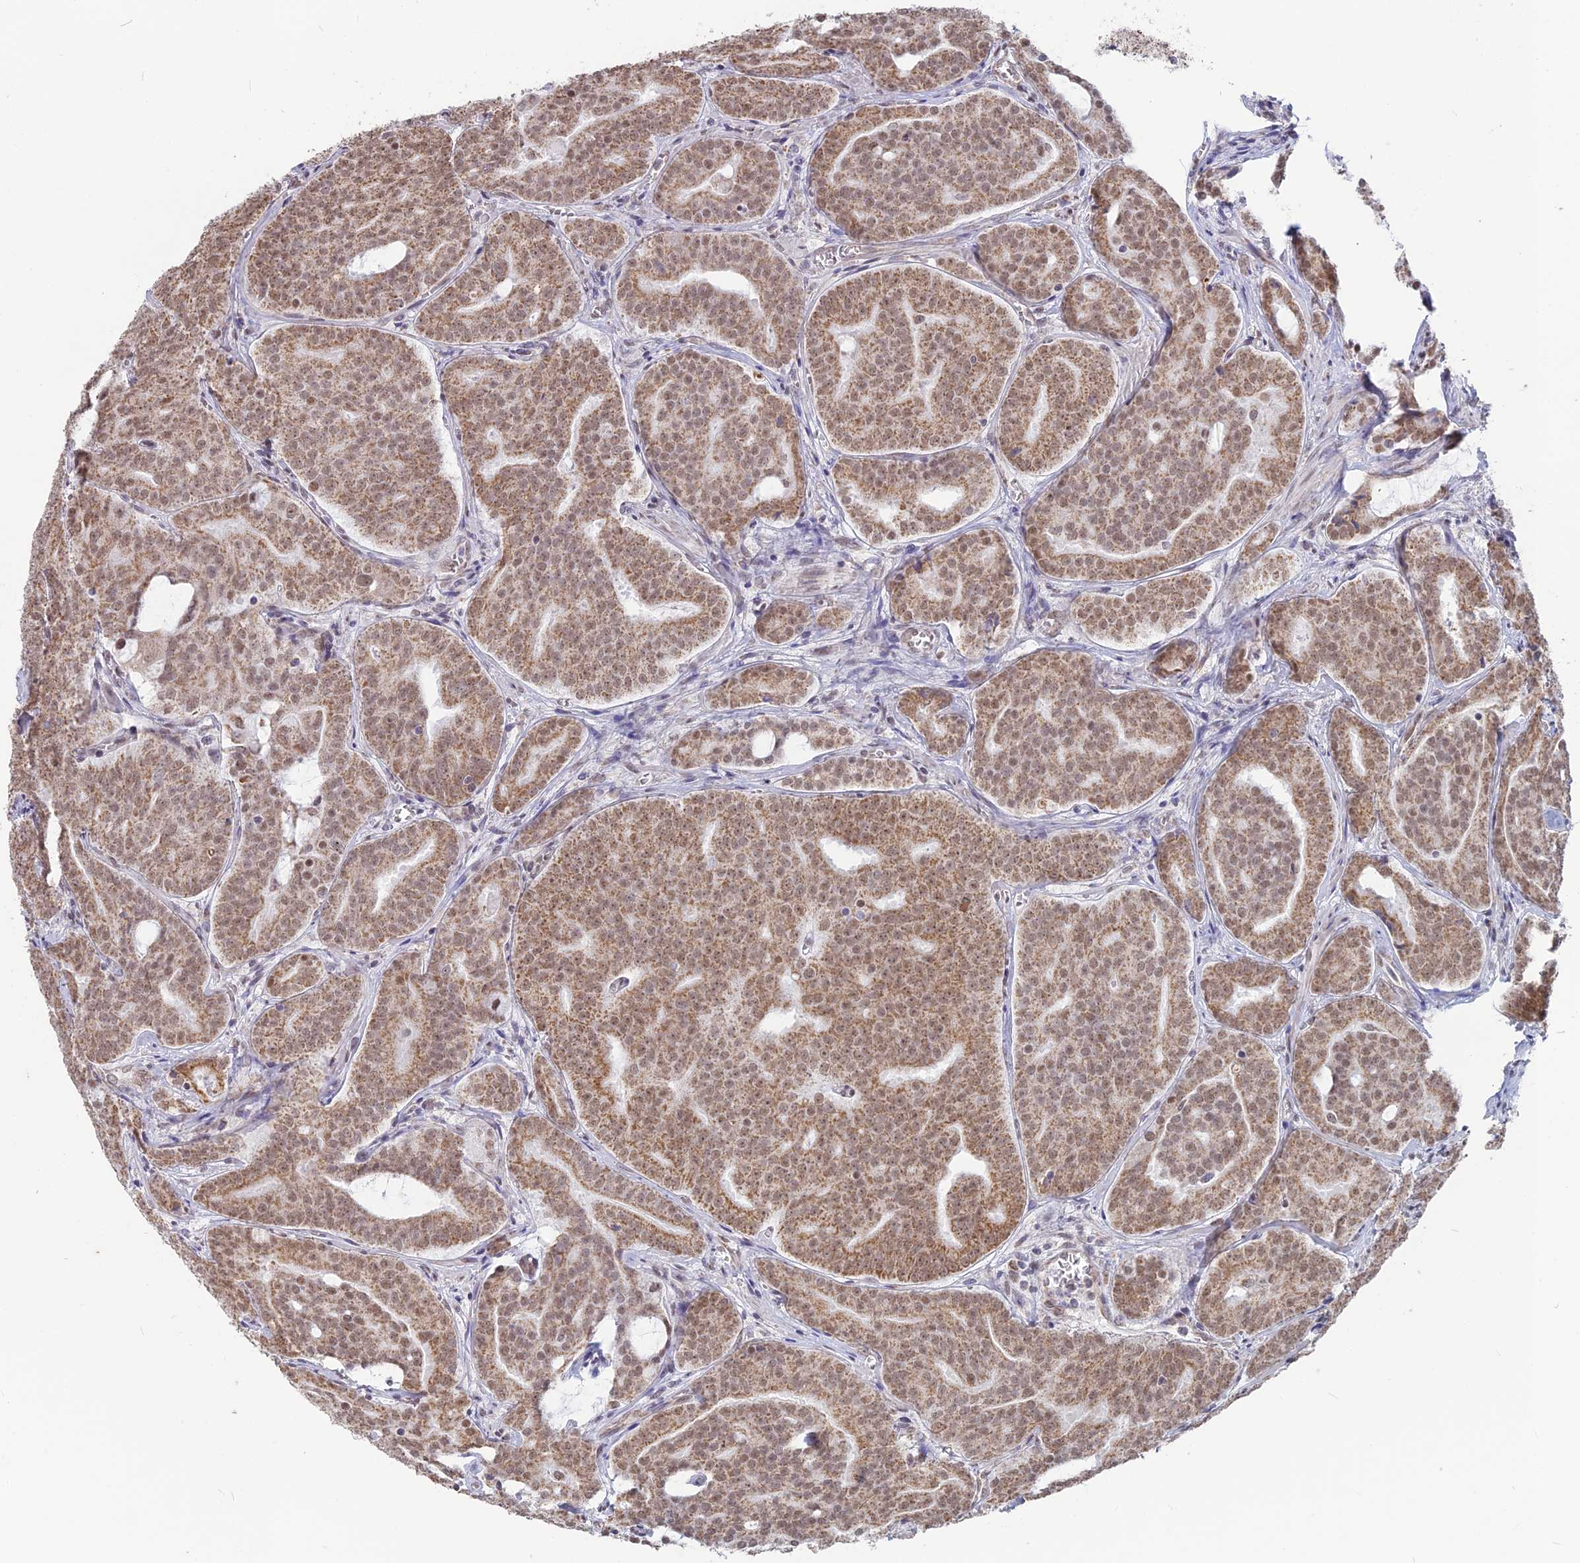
{"staining": {"intensity": "weak", "quantity": ">75%", "location": "cytoplasmic/membranous,nuclear"}, "tissue": "prostate cancer", "cell_type": "Tumor cells", "image_type": "cancer", "snomed": [{"axis": "morphology", "description": "Adenocarcinoma, High grade"}, {"axis": "topography", "description": "Prostate"}], "caption": "The image displays a brown stain indicating the presence of a protein in the cytoplasmic/membranous and nuclear of tumor cells in high-grade adenocarcinoma (prostate).", "gene": "ARHGAP40", "patient": {"sex": "male", "age": 55}}